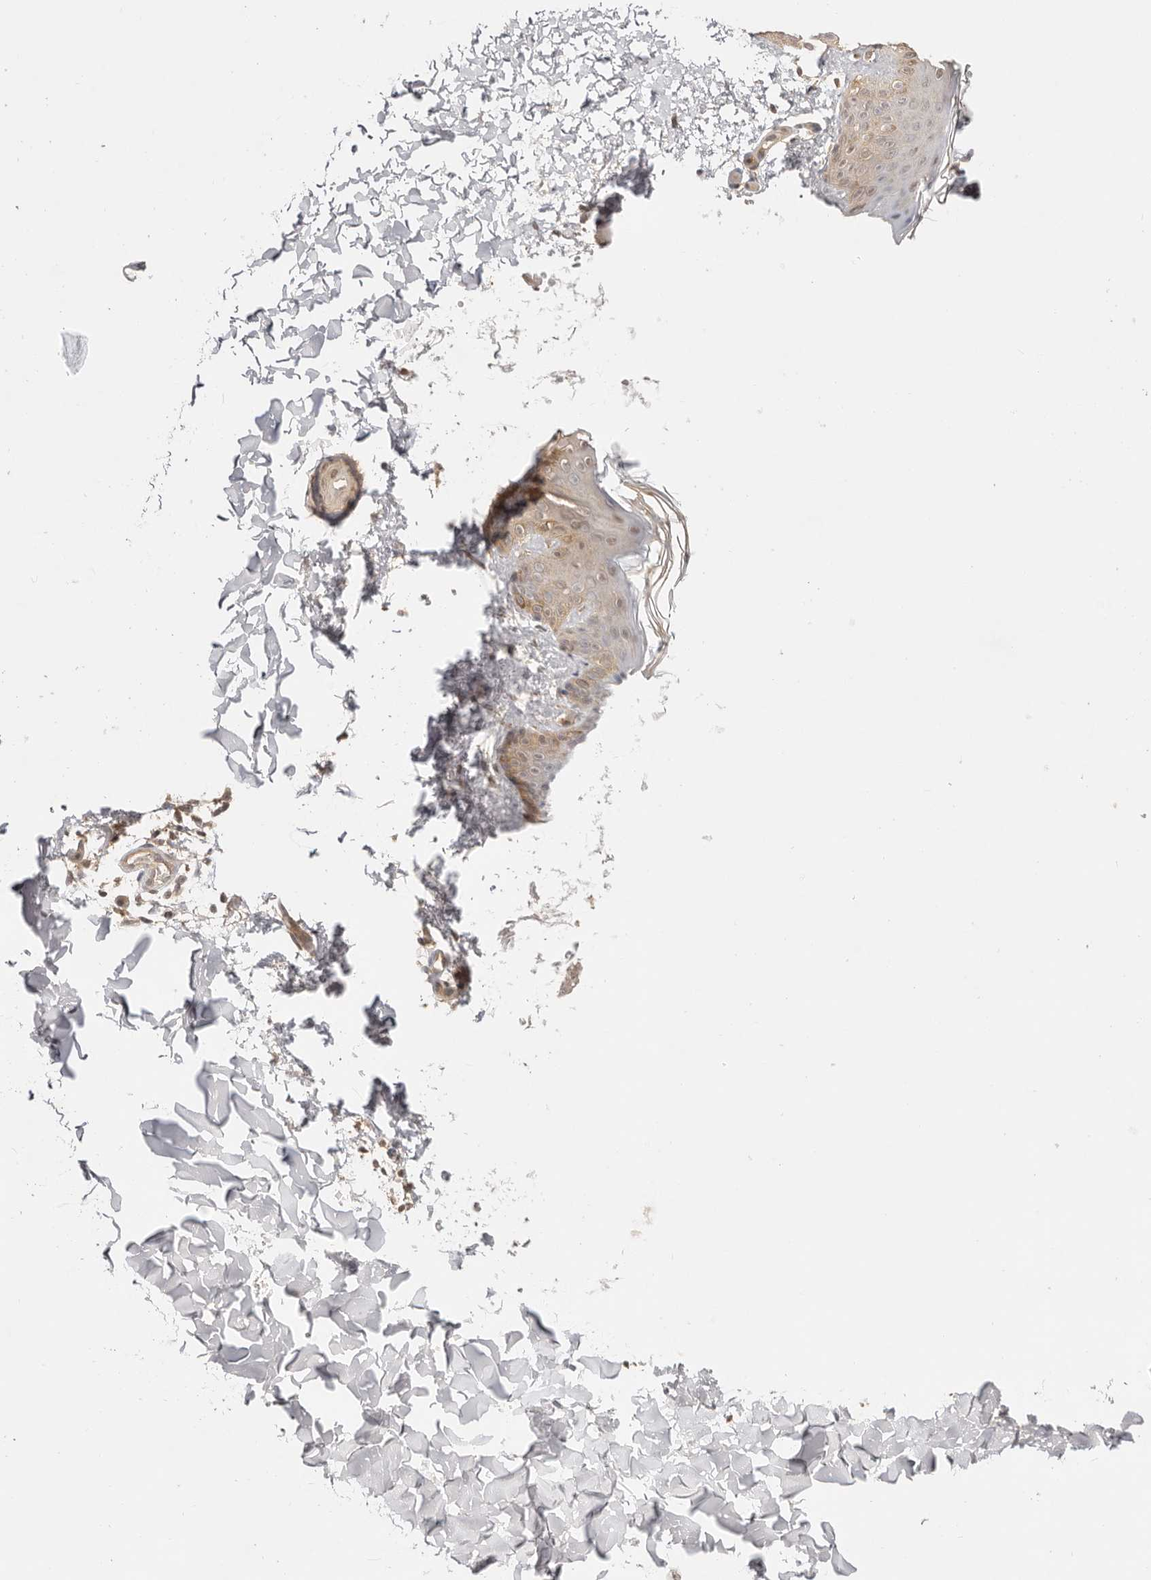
{"staining": {"intensity": "moderate", "quantity": "25%-75%", "location": "cytoplasmic/membranous,nuclear"}, "tissue": "skin", "cell_type": "Fibroblasts", "image_type": "normal", "snomed": [{"axis": "morphology", "description": "Normal tissue, NOS"}, {"axis": "morphology", "description": "Neoplasm, benign, NOS"}, {"axis": "topography", "description": "Skin"}, {"axis": "topography", "description": "Soft tissue"}], "caption": "Immunohistochemical staining of normal skin demonstrates medium levels of moderate cytoplasmic/membranous,nuclear positivity in about 25%-75% of fibroblasts. (DAB (3,3'-diaminobenzidine) = brown stain, brightfield microscopy at high magnification).", "gene": "PSMA5", "patient": {"sex": "male", "age": 26}}